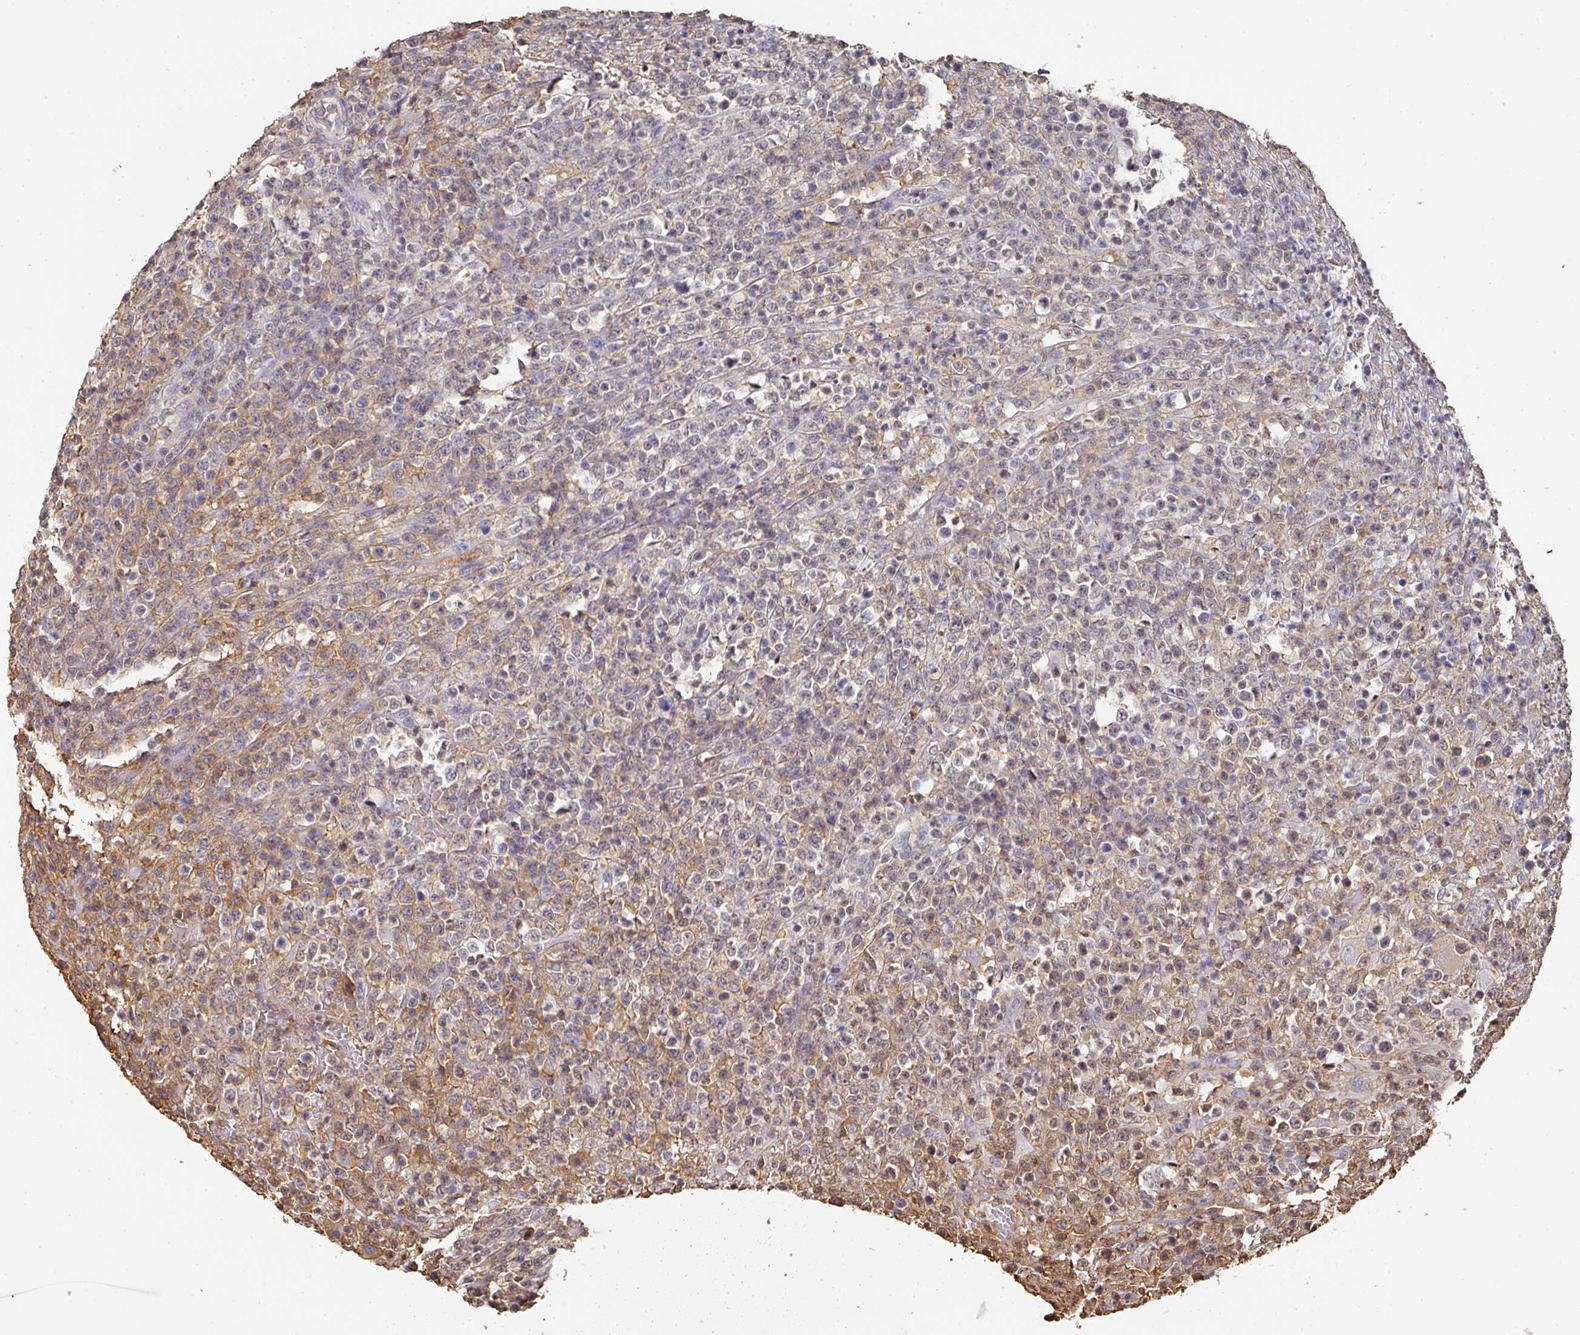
{"staining": {"intensity": "moderate", "quantity": "25%-75%", "location": "cytoplasmic/membranous"}, "tissue": "lymphoma", "cell_type": "Tumor cells", "image_type": "cancer", "snomed": [{"axis": "morphology", "description": "Malignant lymphoma, non-Hodgkin's type, High grade"}, {"axis": "topography", "description": "Colon"}], "caption": "DAB immunohistochemical staining of human malignant lymphoma, non-Hodgkin's type (high-grade) displays moderate cytoplasmic/membranous protein expression in about 25%-75% of tumor cells. (brown staining indicates protein expression, while blue staining denotes nuclei).", "gene": "ALB", "patient": {"sex": "female", "age": 53}}